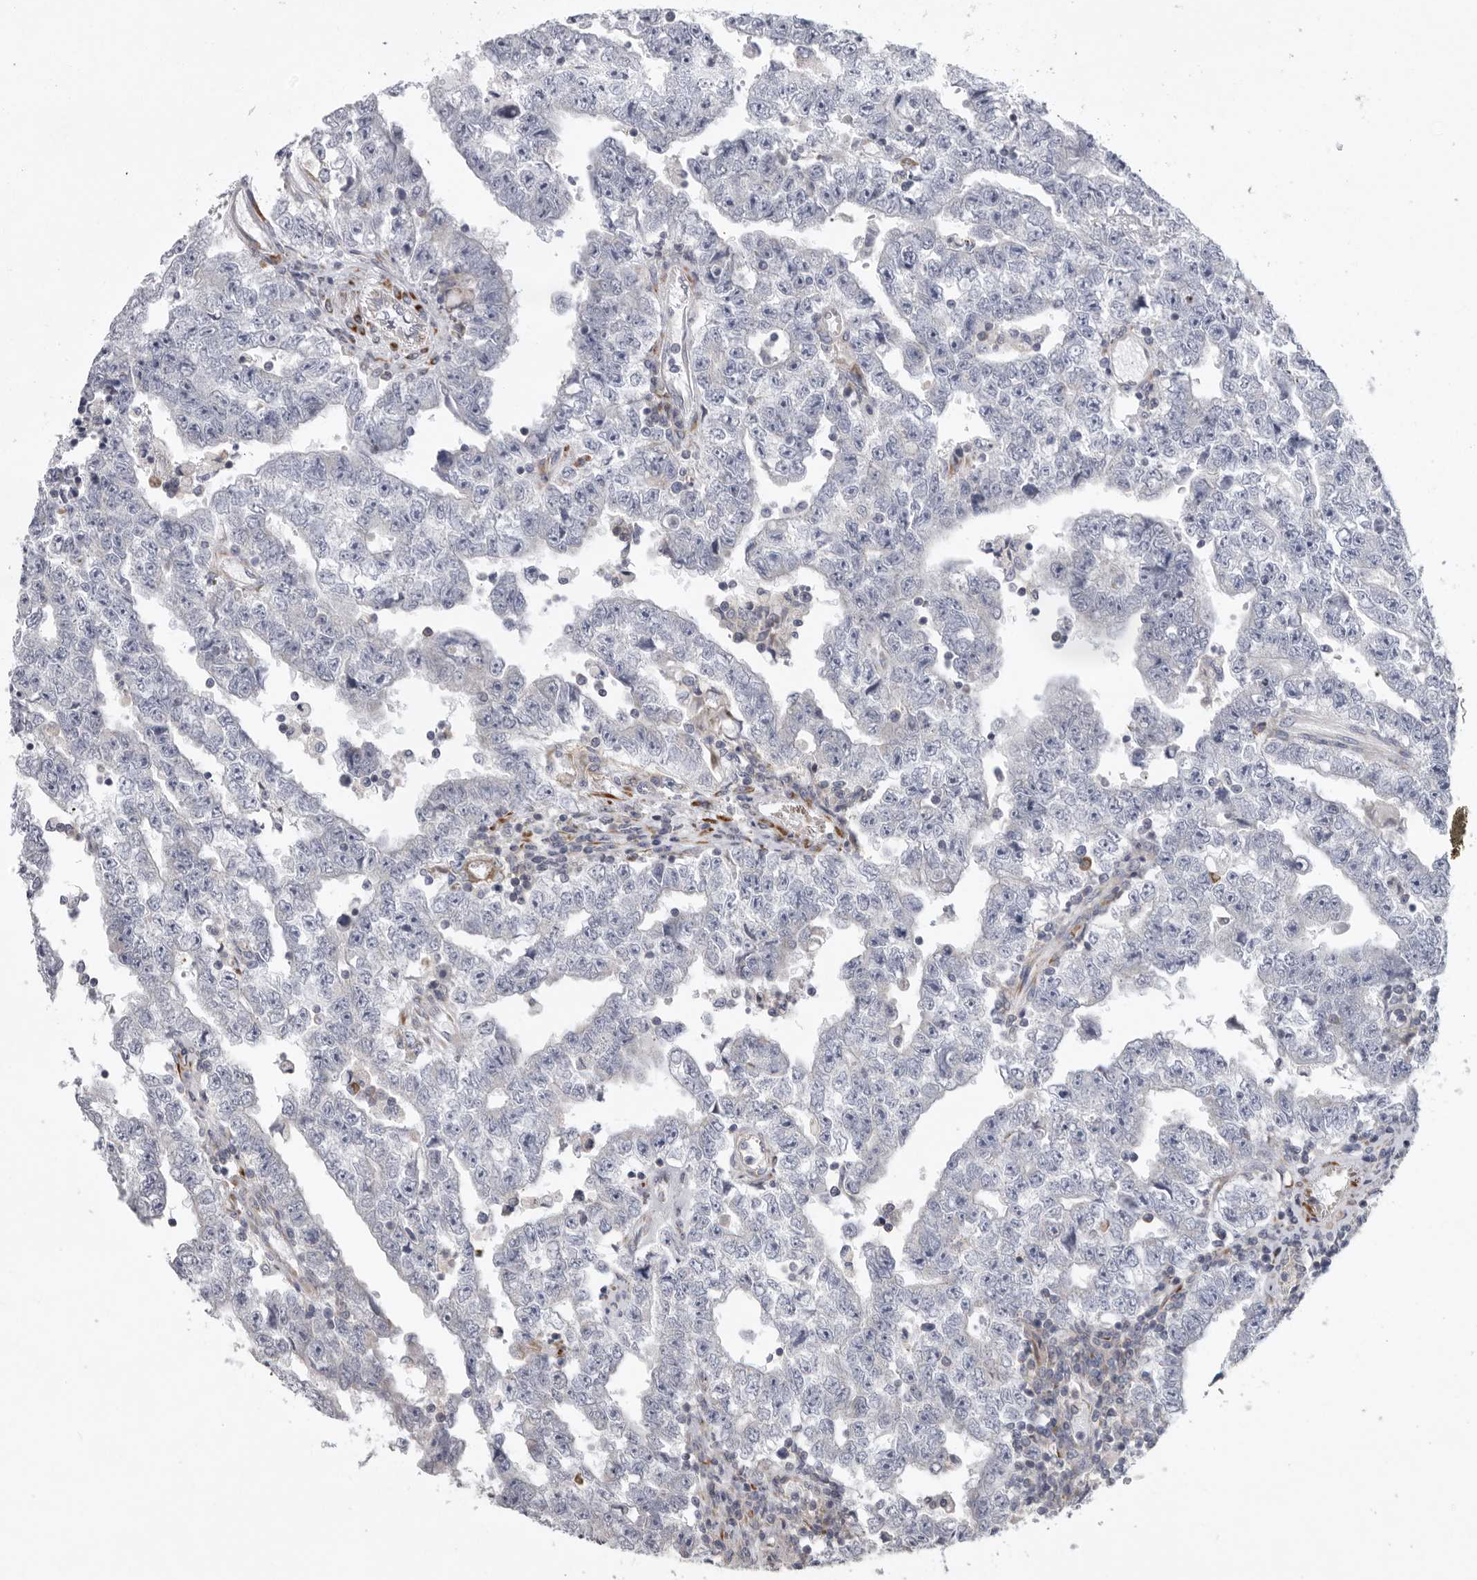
{"staining": {"intensity": "negative", "quantity": "none", "location": "none"}, "tissue": "testis cancer", "cell_type": "Tumor cells", "image_type": "cancer", "snomed": [{"axis": "morphology", "description": "Carcinoma, Embryonal, NOS"}, {"axis": "topography", "description": "Testis"}], "caption": "IHC of human testis cancer exhibits no expression in tumor cells. (Stains: DAB (3,3'-diaminobenzidine) immunohistochemistry with hematoxylin counter stain, Microscopy: brightfield microscopy at high magnification).", "gene": "USP24", "patient": {"sex": "male", "age": 25}}